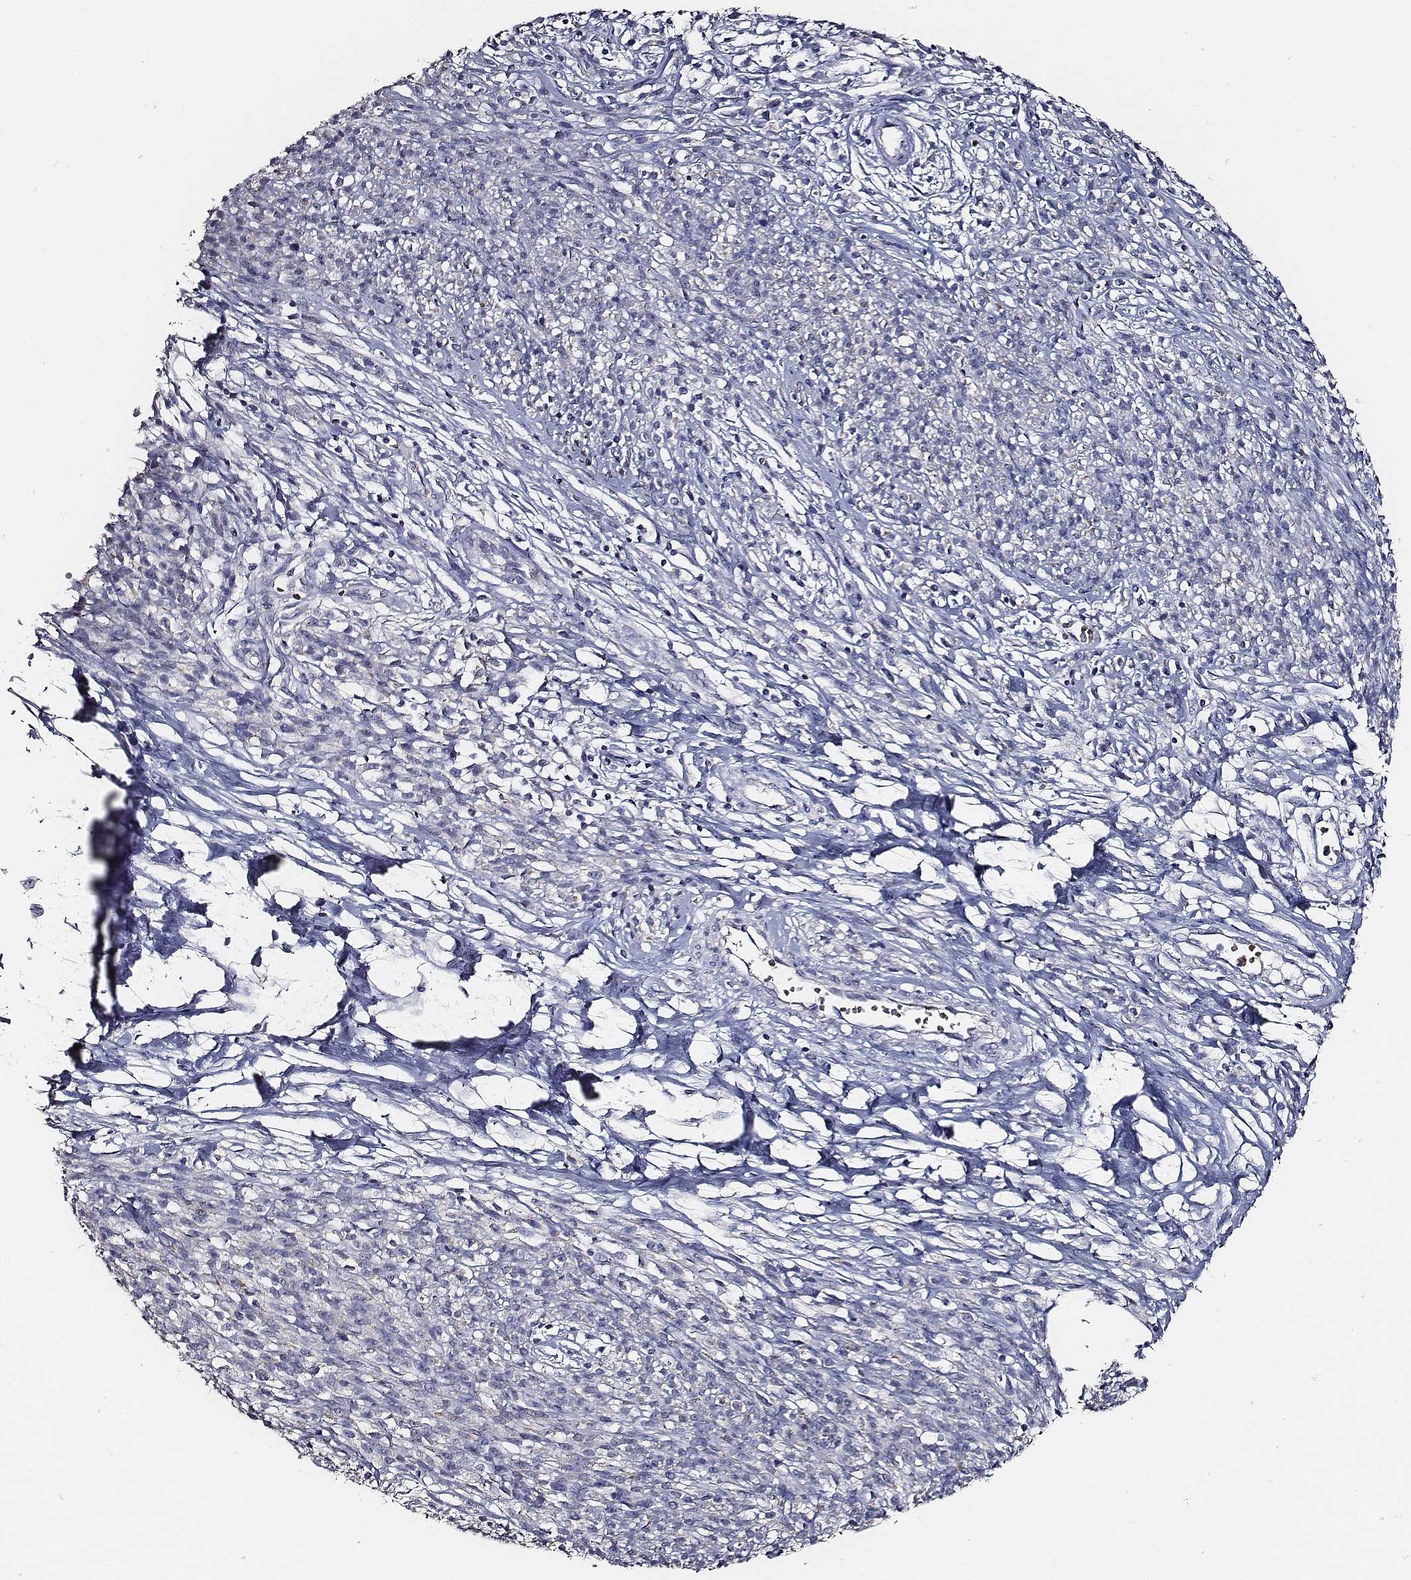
{"staining": {"intensity": "negative", "quantity": "none", "location": "none"}, "tissue": "melanoma", "cell_type": "Tumor cells", "image_type": "cancer", "snomed": [{"axis": "morphology", "description": "Malignant melanoma, NOS"}, {"axis": "topography", "description": "Skin"}, {"axis": "topography", "description": "Skin of trunk"}], "caption": "Immunohistochemistry histopathology image of malignant melanoma stained for a protein (brown), which exhibits no expression in tumor cells. (Stains: DAB (3,3'-diaminobenzidine) IHC with hematoxylin counter stain, Microscopy: brightfield microscopy at high magnification).", "gene": "AADAT", "patient": {"sex": "male", "age": 74}}